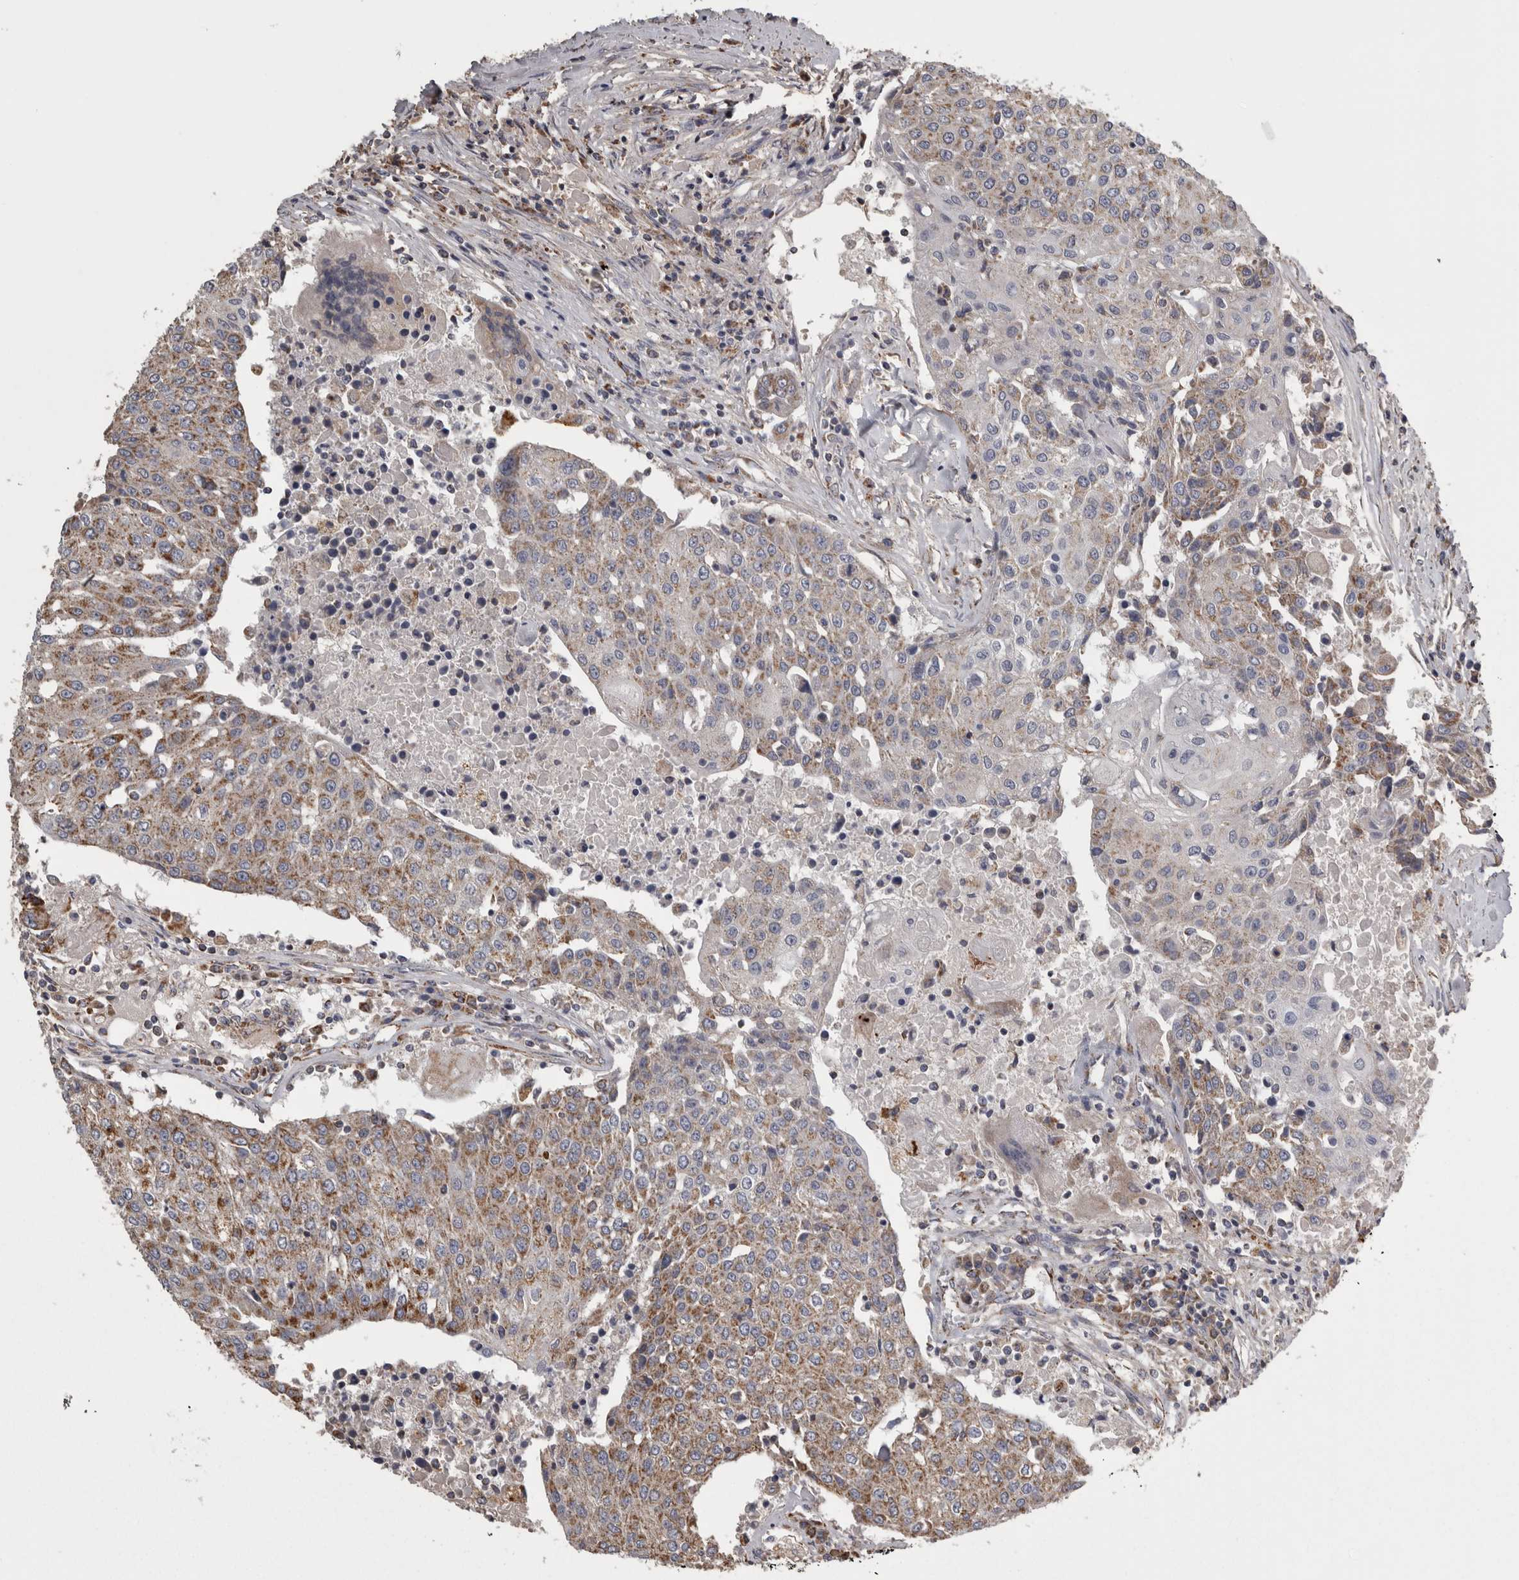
{"staining": {"intensity": "moderate", "quantity": ">75%", "location": "cytoplasmic/membranous"}, "tissue": "urothelial cancer", "cell_type": "Tumor cells", "image_type": "cancer", "snomed": [{"axis": "morphology", "description": "Urothelial carcinoma, High grade"}, {"axis": "topography", "description": "Urinary bladder"}], "caption": "Urothelial cancer stained with DAB (3,3'-diaminobenzidine) IHC reveals medium levels of moderate cytoplasmic/membranous positivity in about >75% of tumor cells.", "gene": "FRK", "patient": {"sex": "female", "age": 85}}